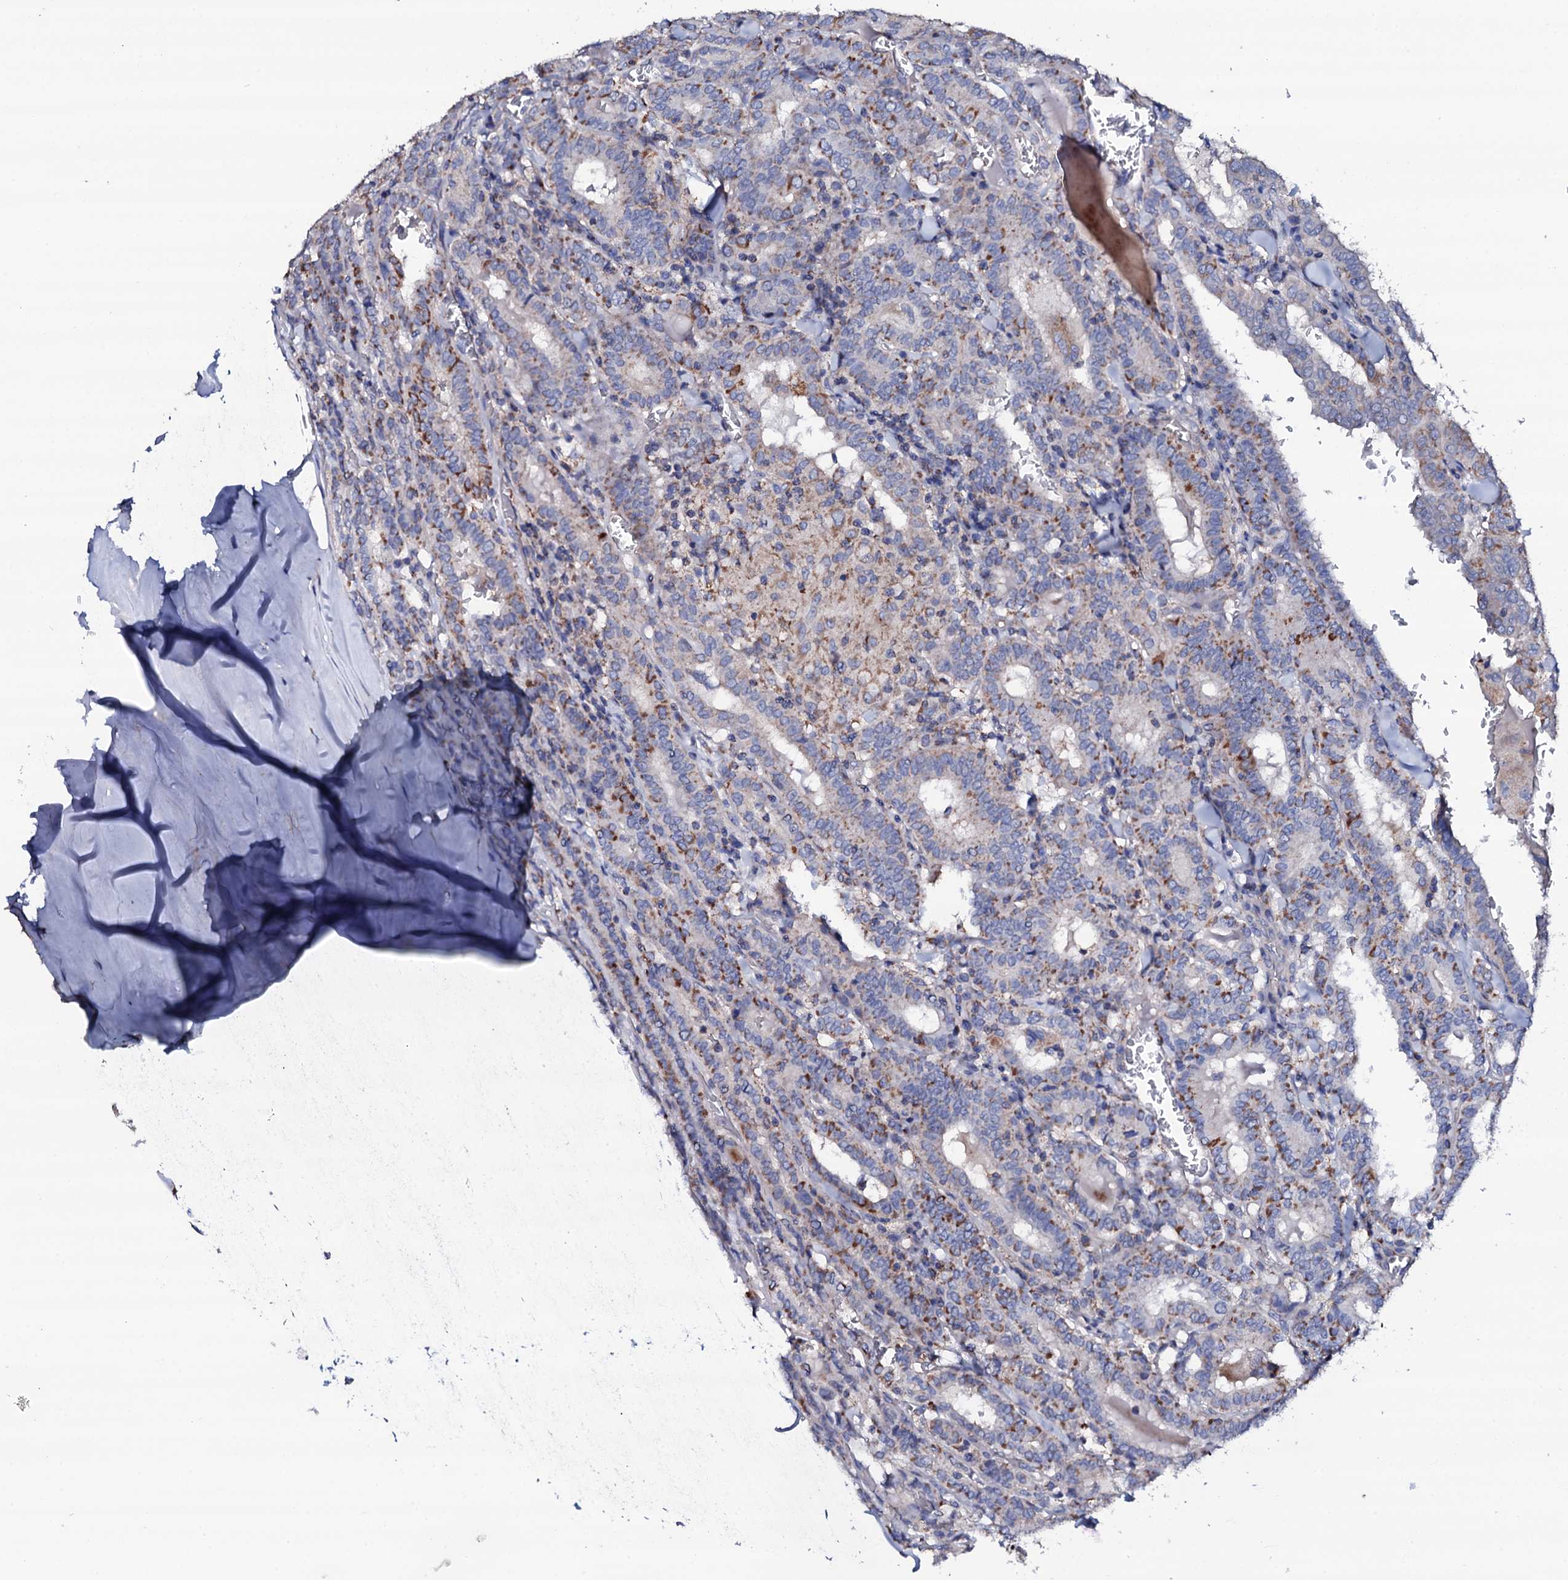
{"staining": {"intensity": "strong", "quantity": "<25%", "location": "cytoplasmic/membranous"}, "tissue": "thyroid cancer", "cell_type": "Tumor cells", "image_type": "cancer", "snomed": [{"axis": "morphology", "description": "Papillary adenocarcinoma, NOS"}, {"axis": "topography", "description": "Thyroid gland"}], "caption": "Papillary adenocarcinoma (thyroid) was stained to show a protein in brown. There is medium levels of strong cytoplasmic/membranous positivity in approximately <25% of tumor cells.", "gene": "TCAF2", "patient": {"sex": "female", "age": 72}}